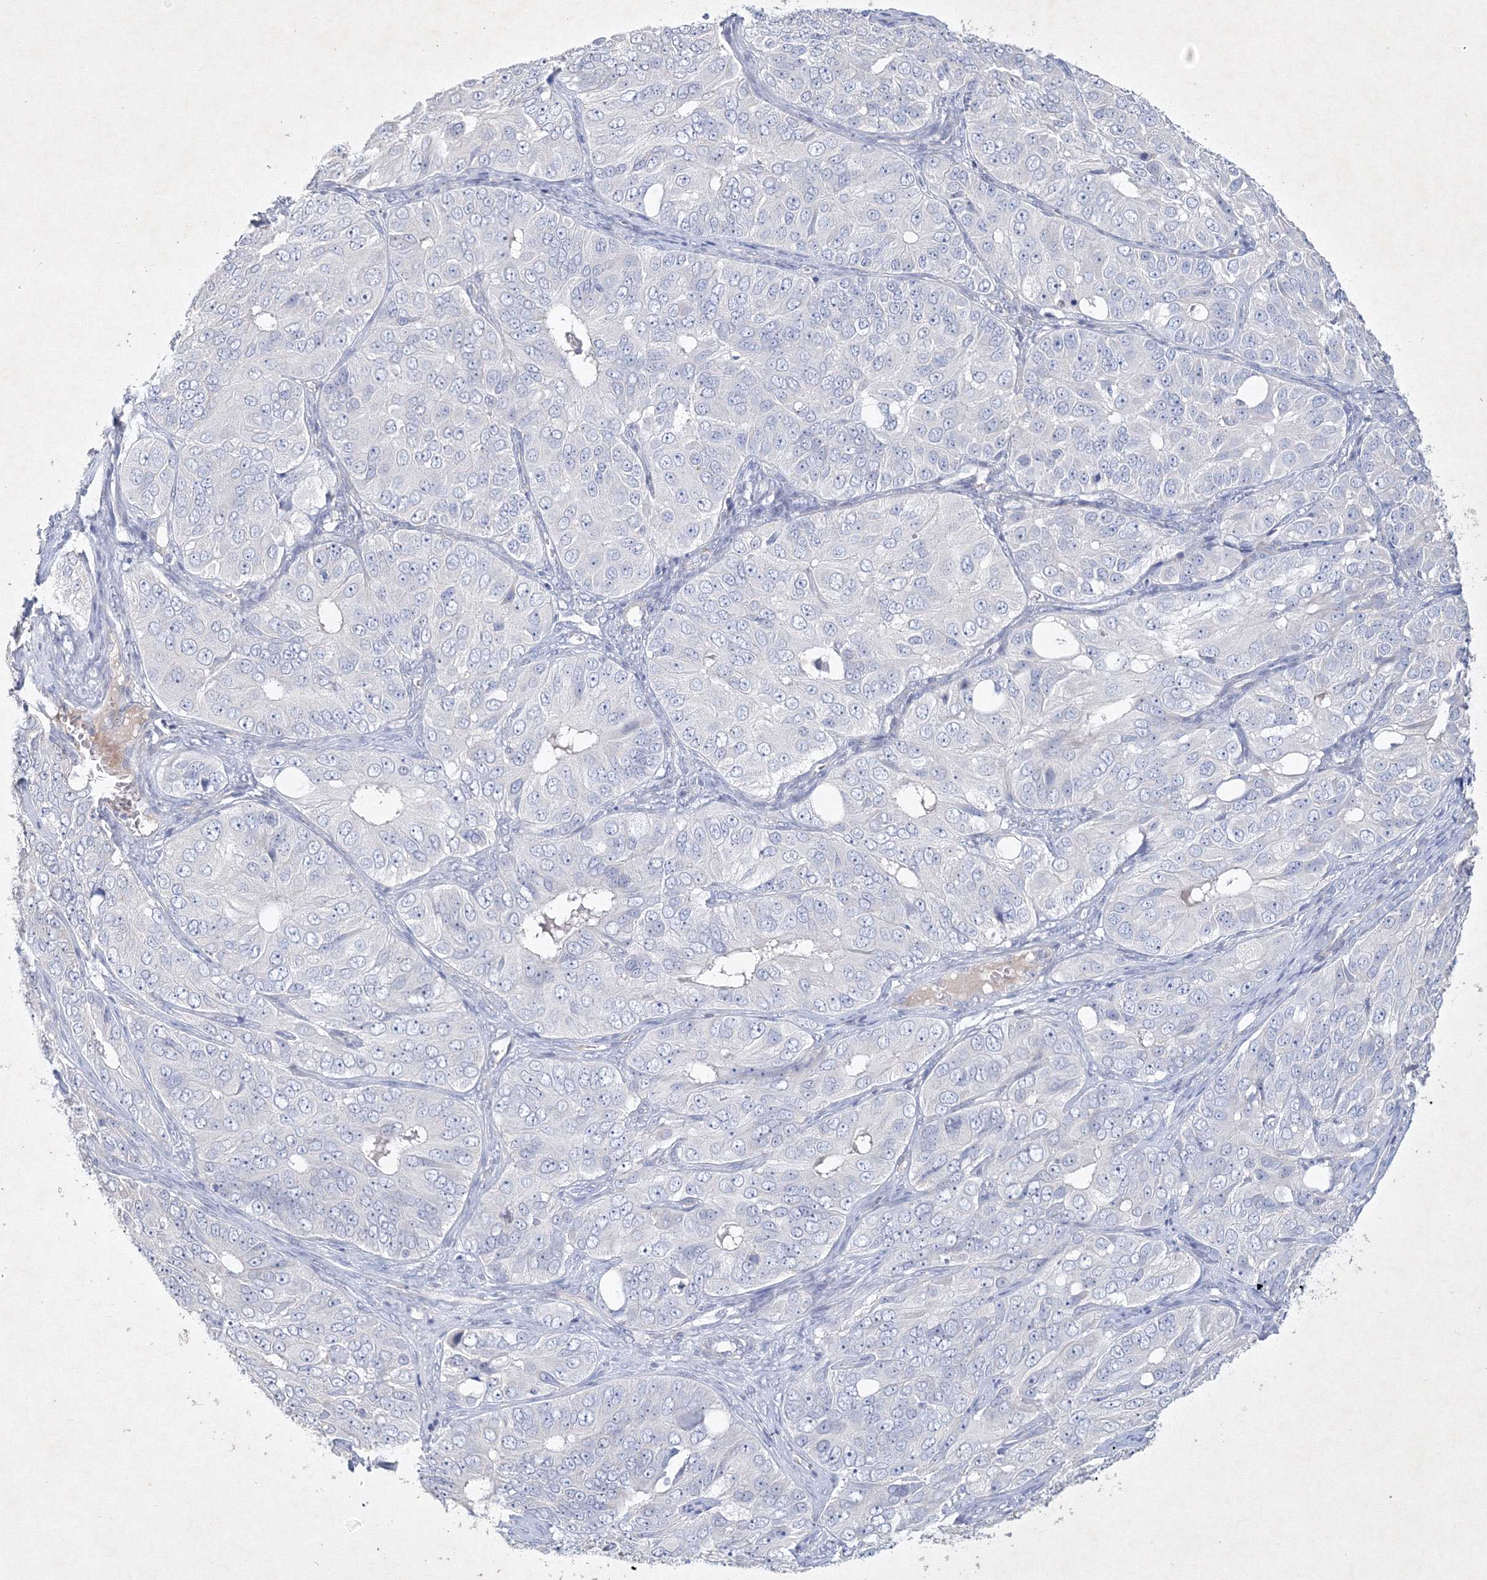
{"staining": {"intensity": "negative", "quantity": "none", "location": "none"}, "tissue": "ovarian cancer", "cell_type": "Tumor cells", "image_type": "cancer", "snomed": [{"axis": "morphology", "description": "Carcinoma, endometroid"}, {"axis": "topography", "description": "Ovary"}], "caption": "This is a image of immunohistochemistry staining of ovarian cancer, which shows no staining in tumor cells. (Stains: DAB IHC with hematoxylin counter stain, Microscopy: brightfield microscopy at high magnification).", "gene": "CXXC4", "patient": {"sex": "female", "age": 51}}